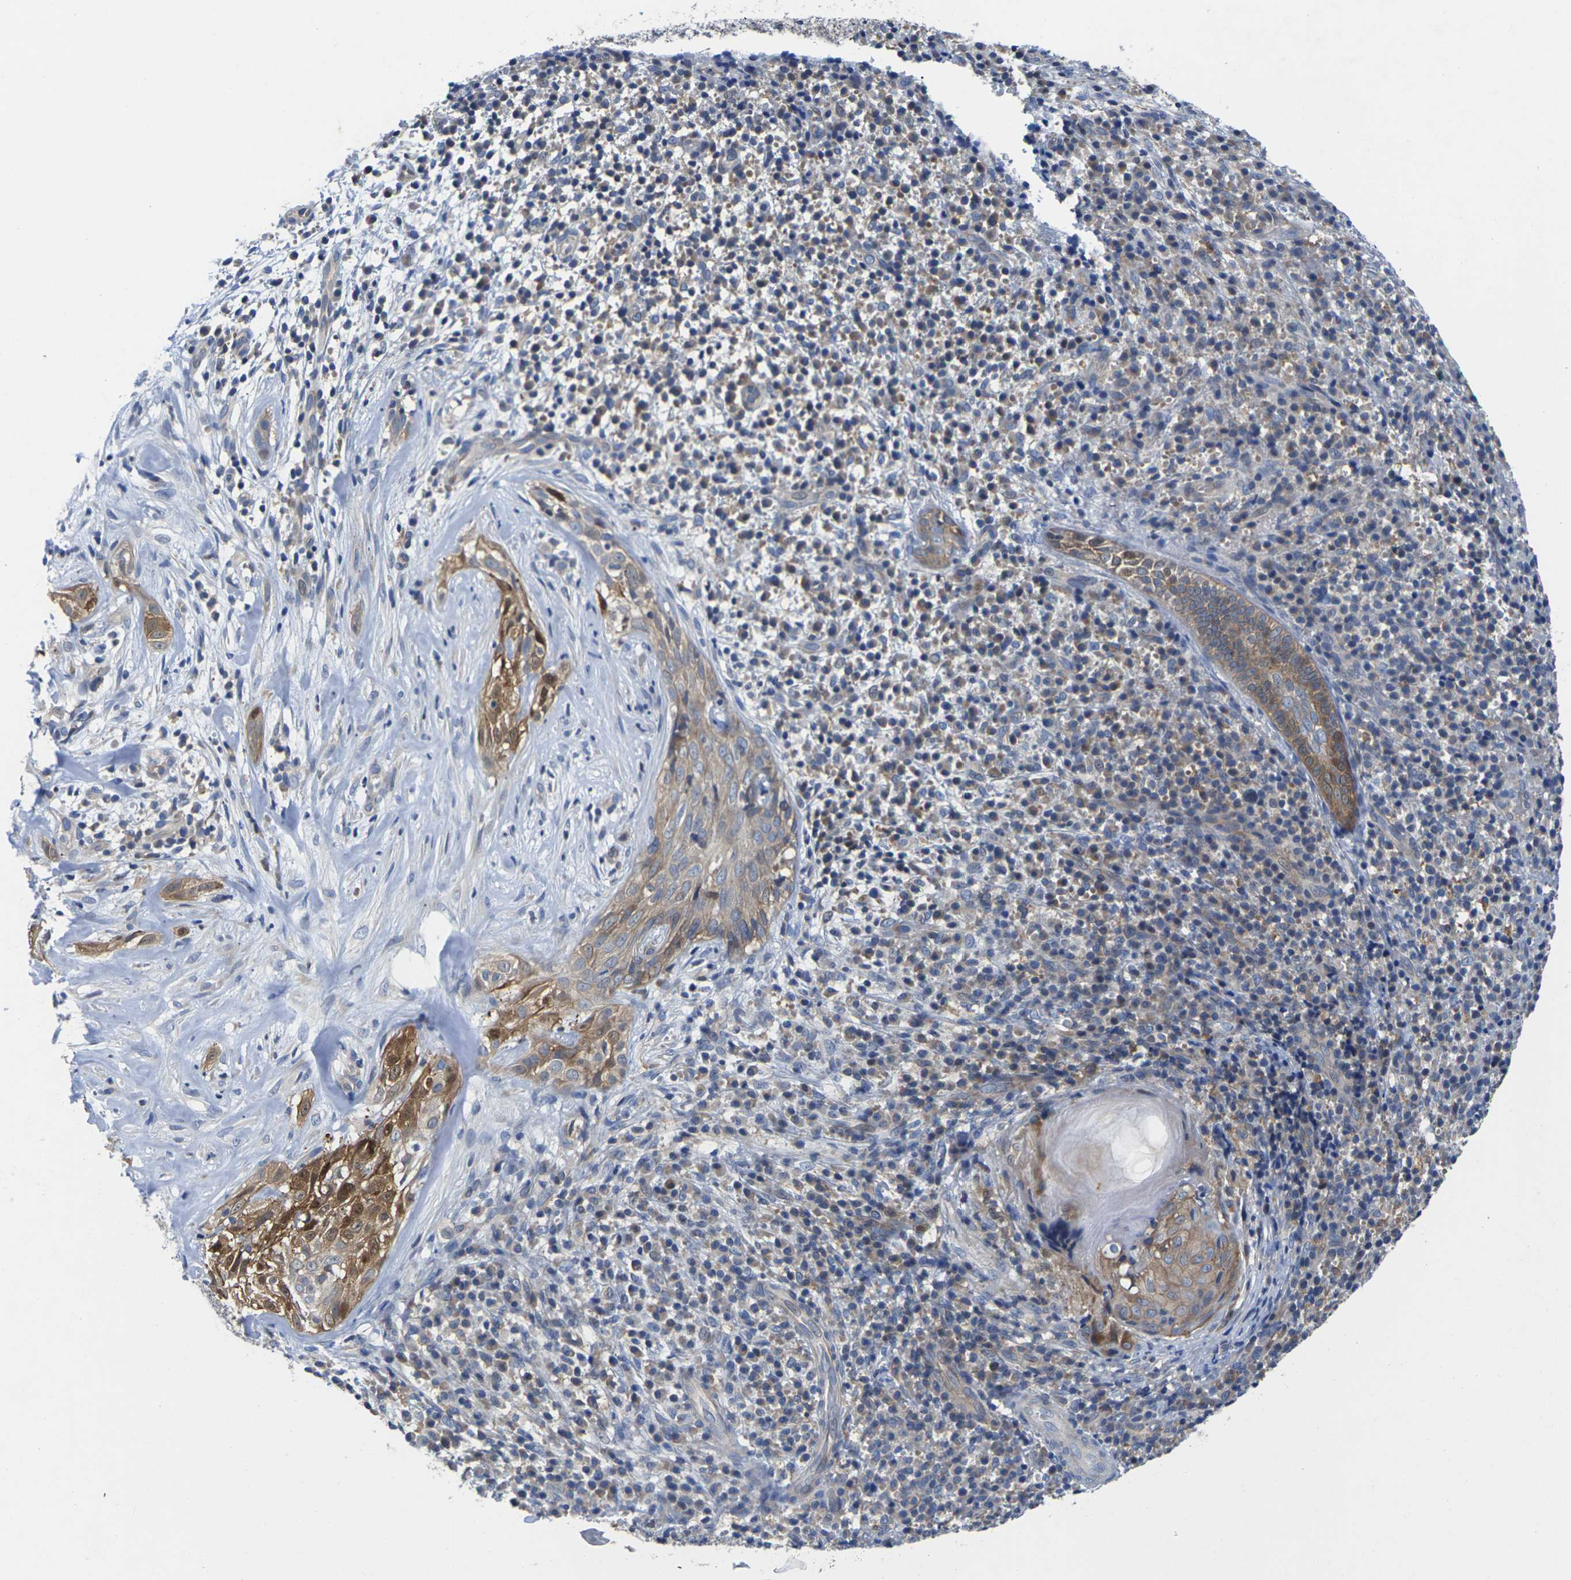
{"staining": {"intensity": "moderate", "quantity": ">75%", "location": "cytoplasmic/membranous"}, "tissue": "skin cancer", "cell_type": "Tumor cells", "image_type": "cancer", "snomed": [{"axis": "morphology", "description": "Basal cell carcinoma"}, {"axis": "topography", "description": "Skin"}], "caption": "Basal cell carcinoma (skin) stained for a protein displays moderate cytoplasmic/membranous positivity in tumor cells.", "gene": "SCNN1A", "patient": {"sex": "male", "age": 72}}